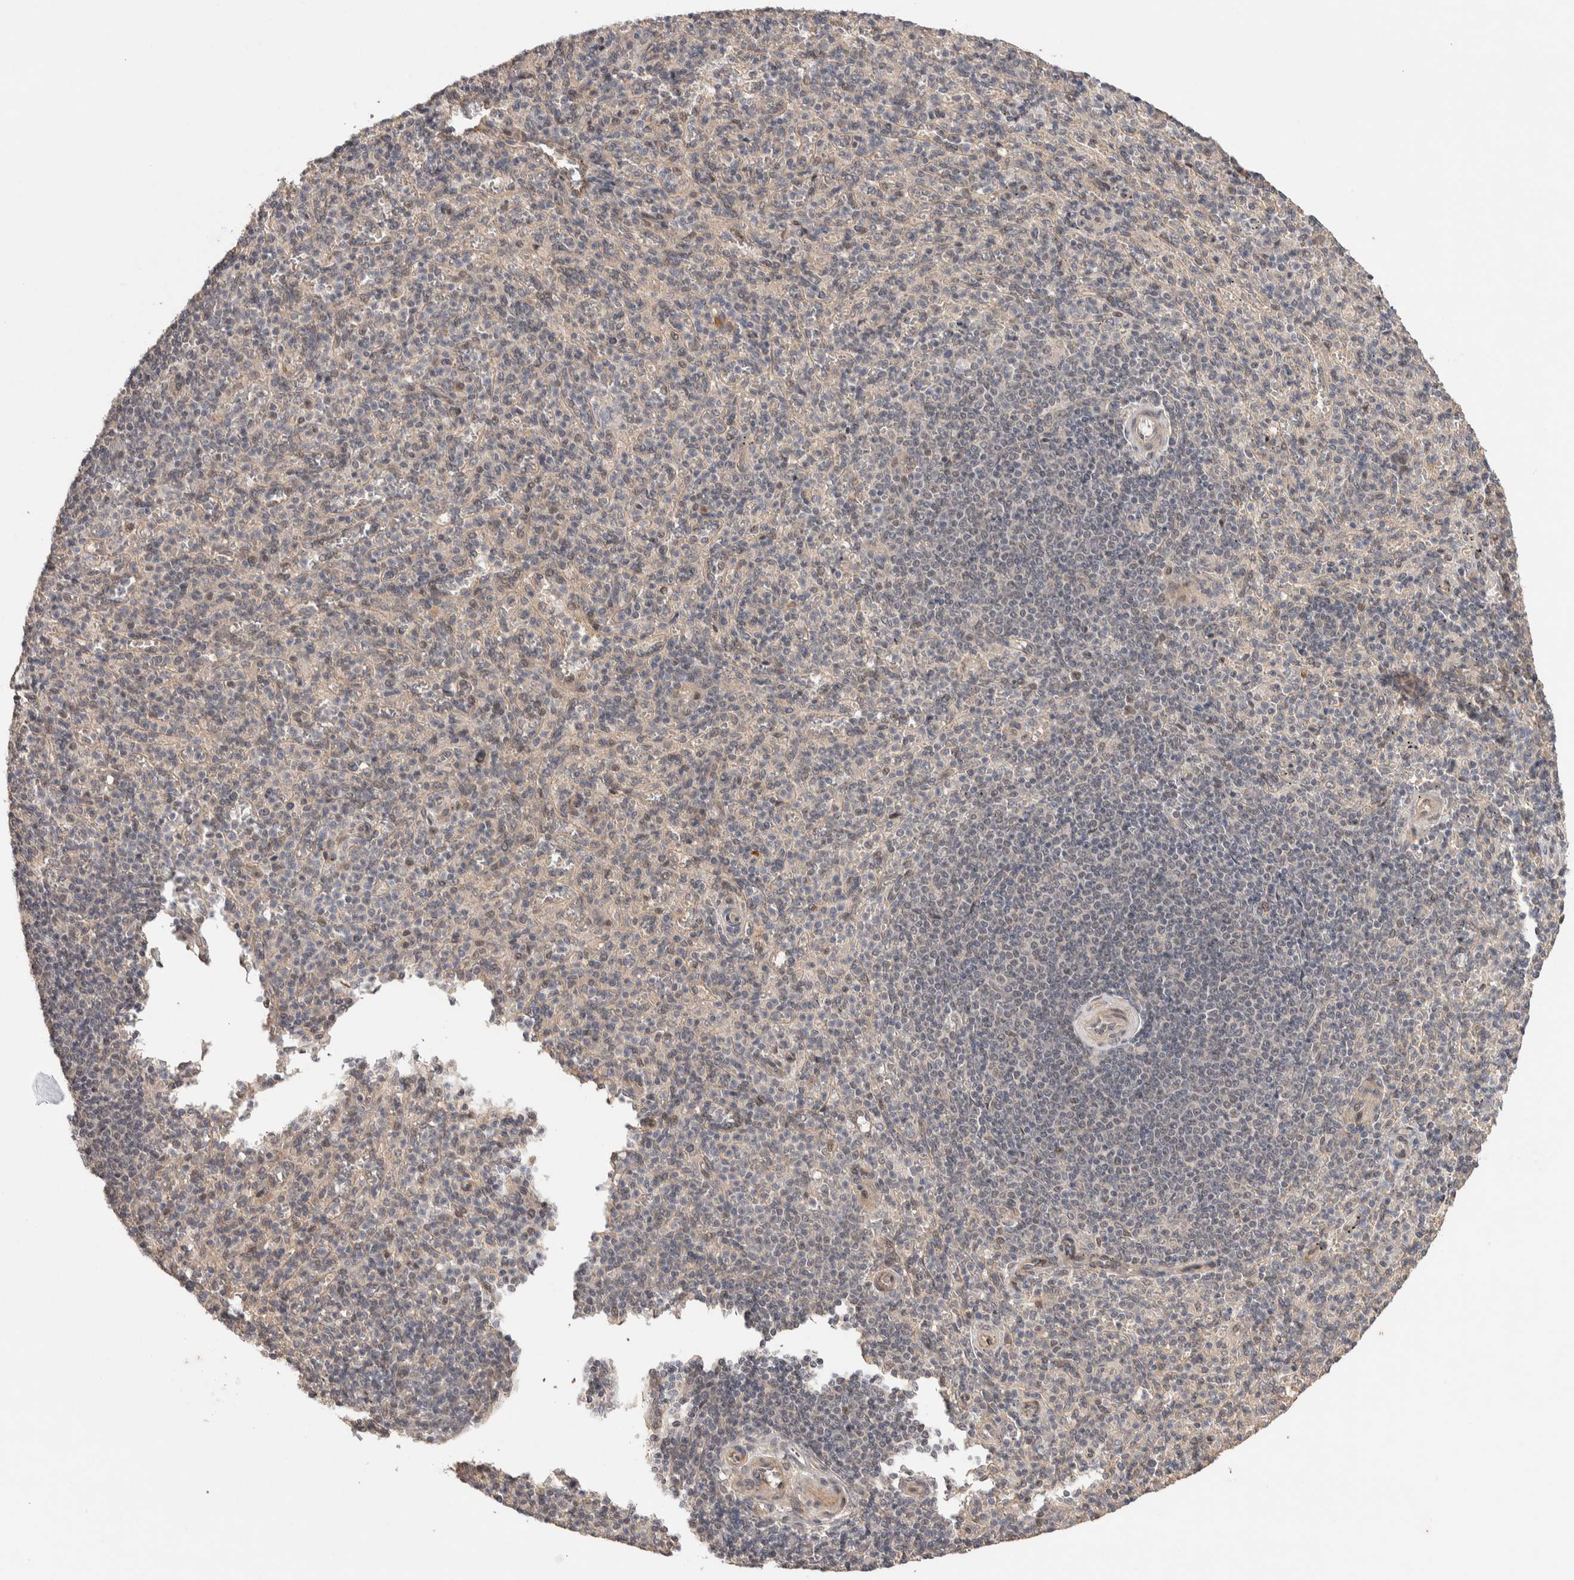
{"staining": {"intensity": "weak", "quantity": "25%-75%", "location": "nuclear"}, "tissue": "spleen", "cell_type": "Cells in red pulp", "image_type": "normal", "snomed": [{"axis": "morphology", "description": "Normal tissue, NOS"}, {"axis": "topography", "description": "Spleen"}], "caption": "A low amount of weak nuclear expression is identified in about 25%-75% of cells in red pulp in unremarkable spleen.", "gene": "PRDM15", "patient": {"sex": "male", "age": 36}}